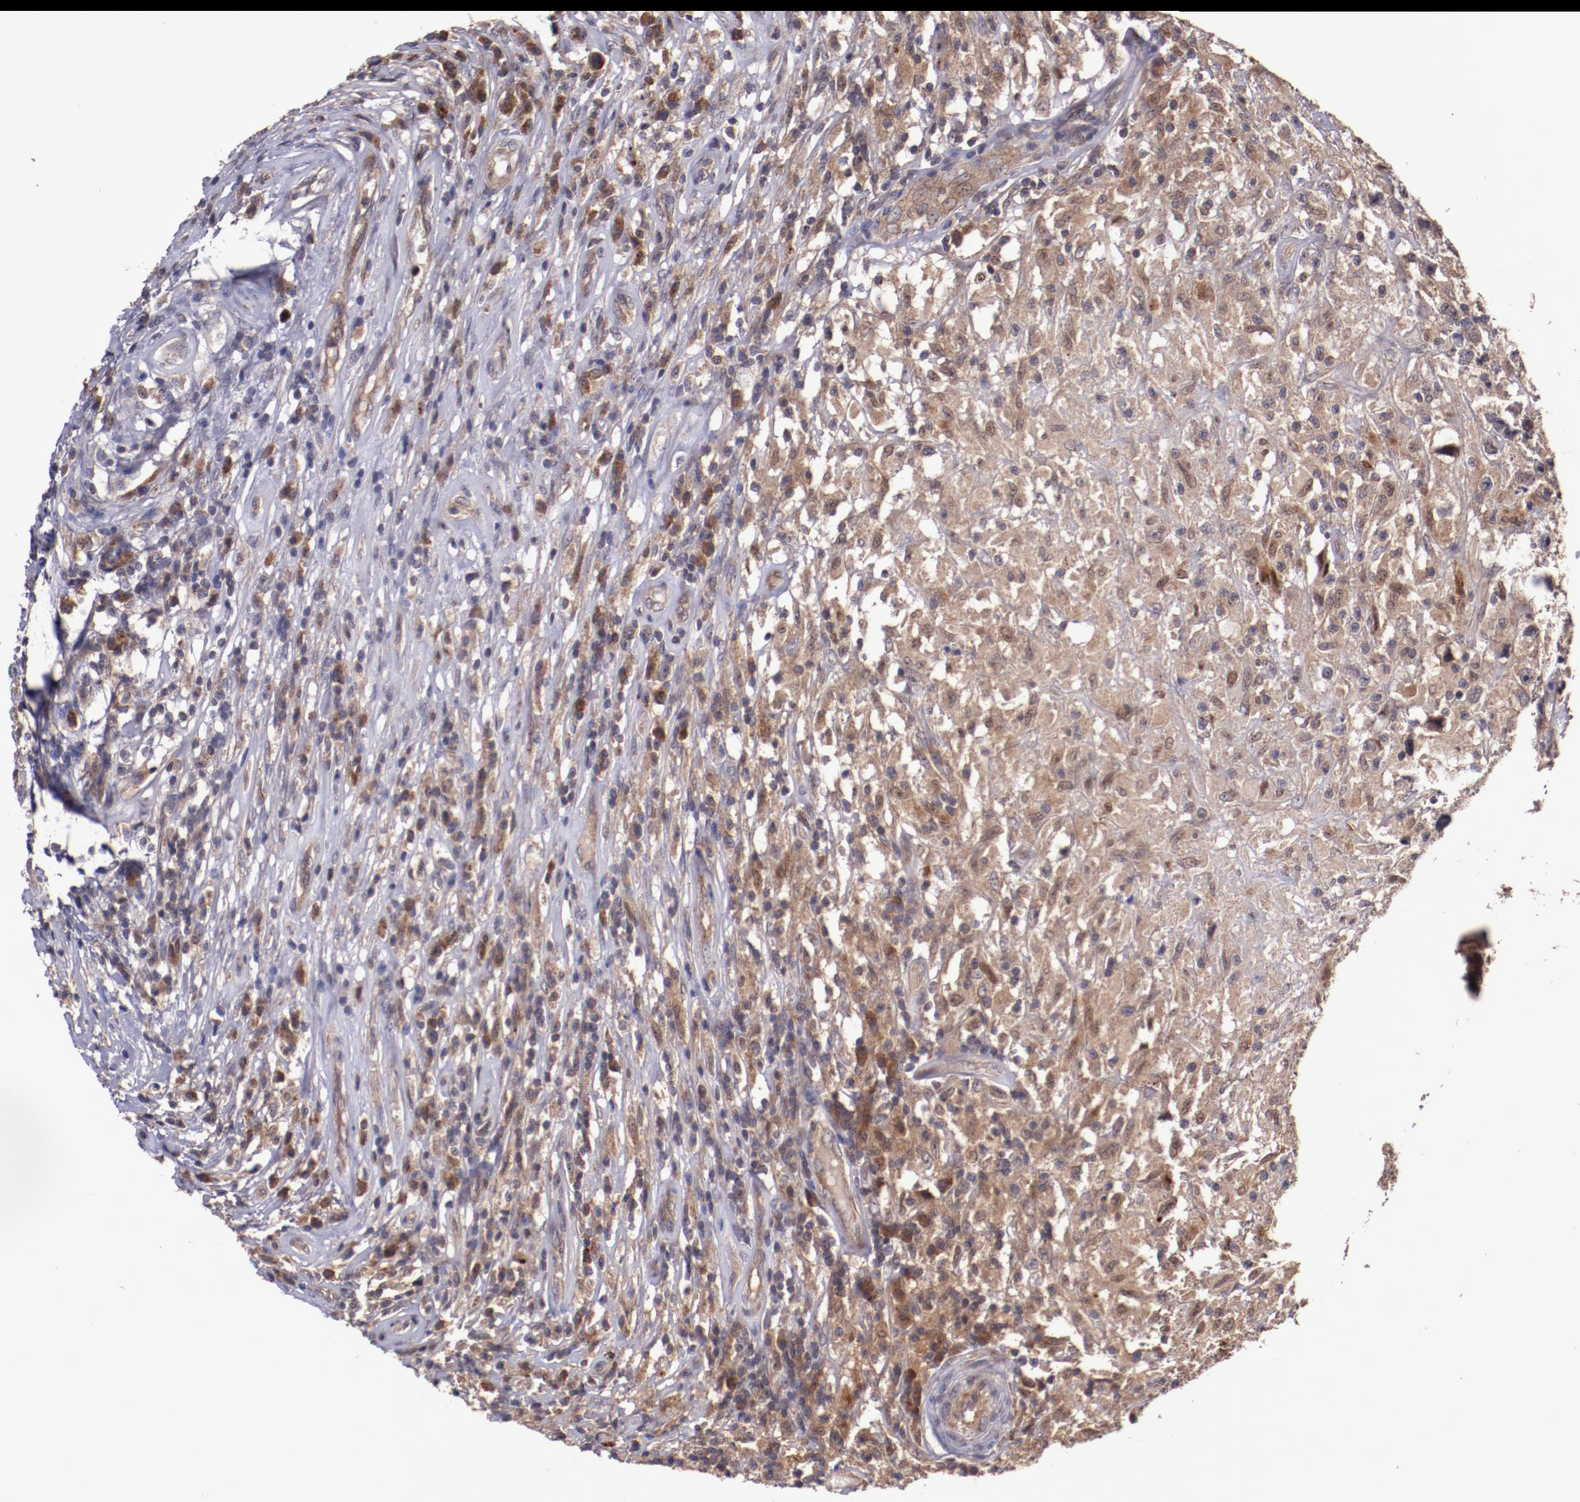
{"staining": {"intensity": "moderate", "quantity": ">75%", "location": "cytoplasmic/membranous"}, "tissue": "testis cancer", "cell_type": "Tumor cells", "image_type": "cancer", "snomed": [{"axis": "morphology", "description": "Seminoma, NOS"}, {"axis": "topography", "description": "Testis"}], "caption": "Protein expression analysis of human testis cancer (seminoma) reveals moderate cytoplasmic/membranous positivity in about >75% of tumor cells. (Stains: DAB in brown, nuclei in blue, Microscopy: brightfield microscopy at high magnification).", "gene": "FTSJ1", "patient": {"sex": "male", "age": 34}}